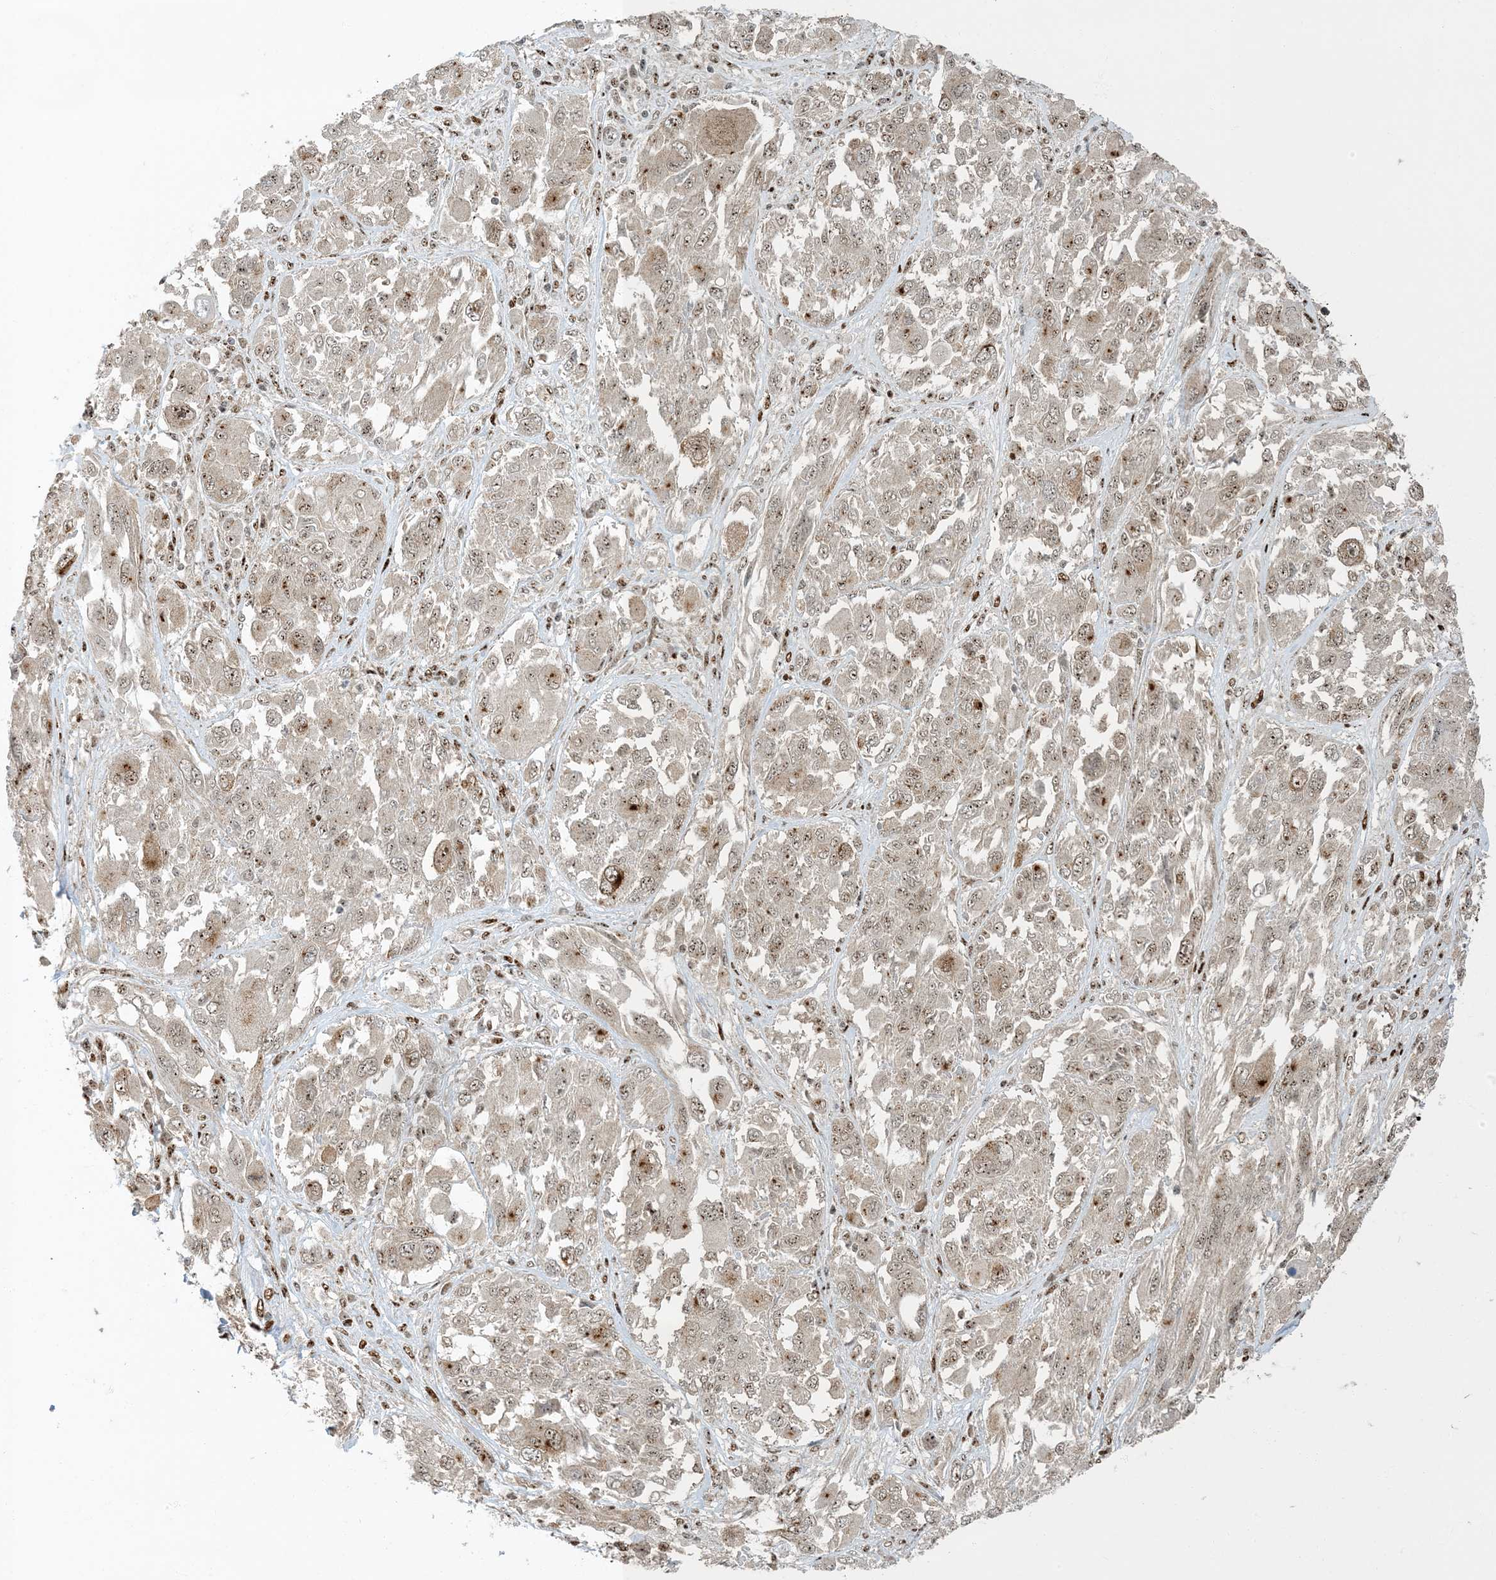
{"staining": {"intensity": "weak", "quantity": ">75%", "location": "nuclear"}, "tissue": "melanoma", "cell_type": "Tumor cells", "image_type": "cancer", "snomed": [{"axis": "morphology", "description": "Malignant melanoma, NOS"}, {"axis": "topography", "description": "Skin"}], "caption": "Malignant melanoma stained with immunohistochemistry (IHC) shows weak nuclear staining in about >75% of tumor cells.", "gene": "MBD1", "patient": {"sex": "female", "age": 91}}